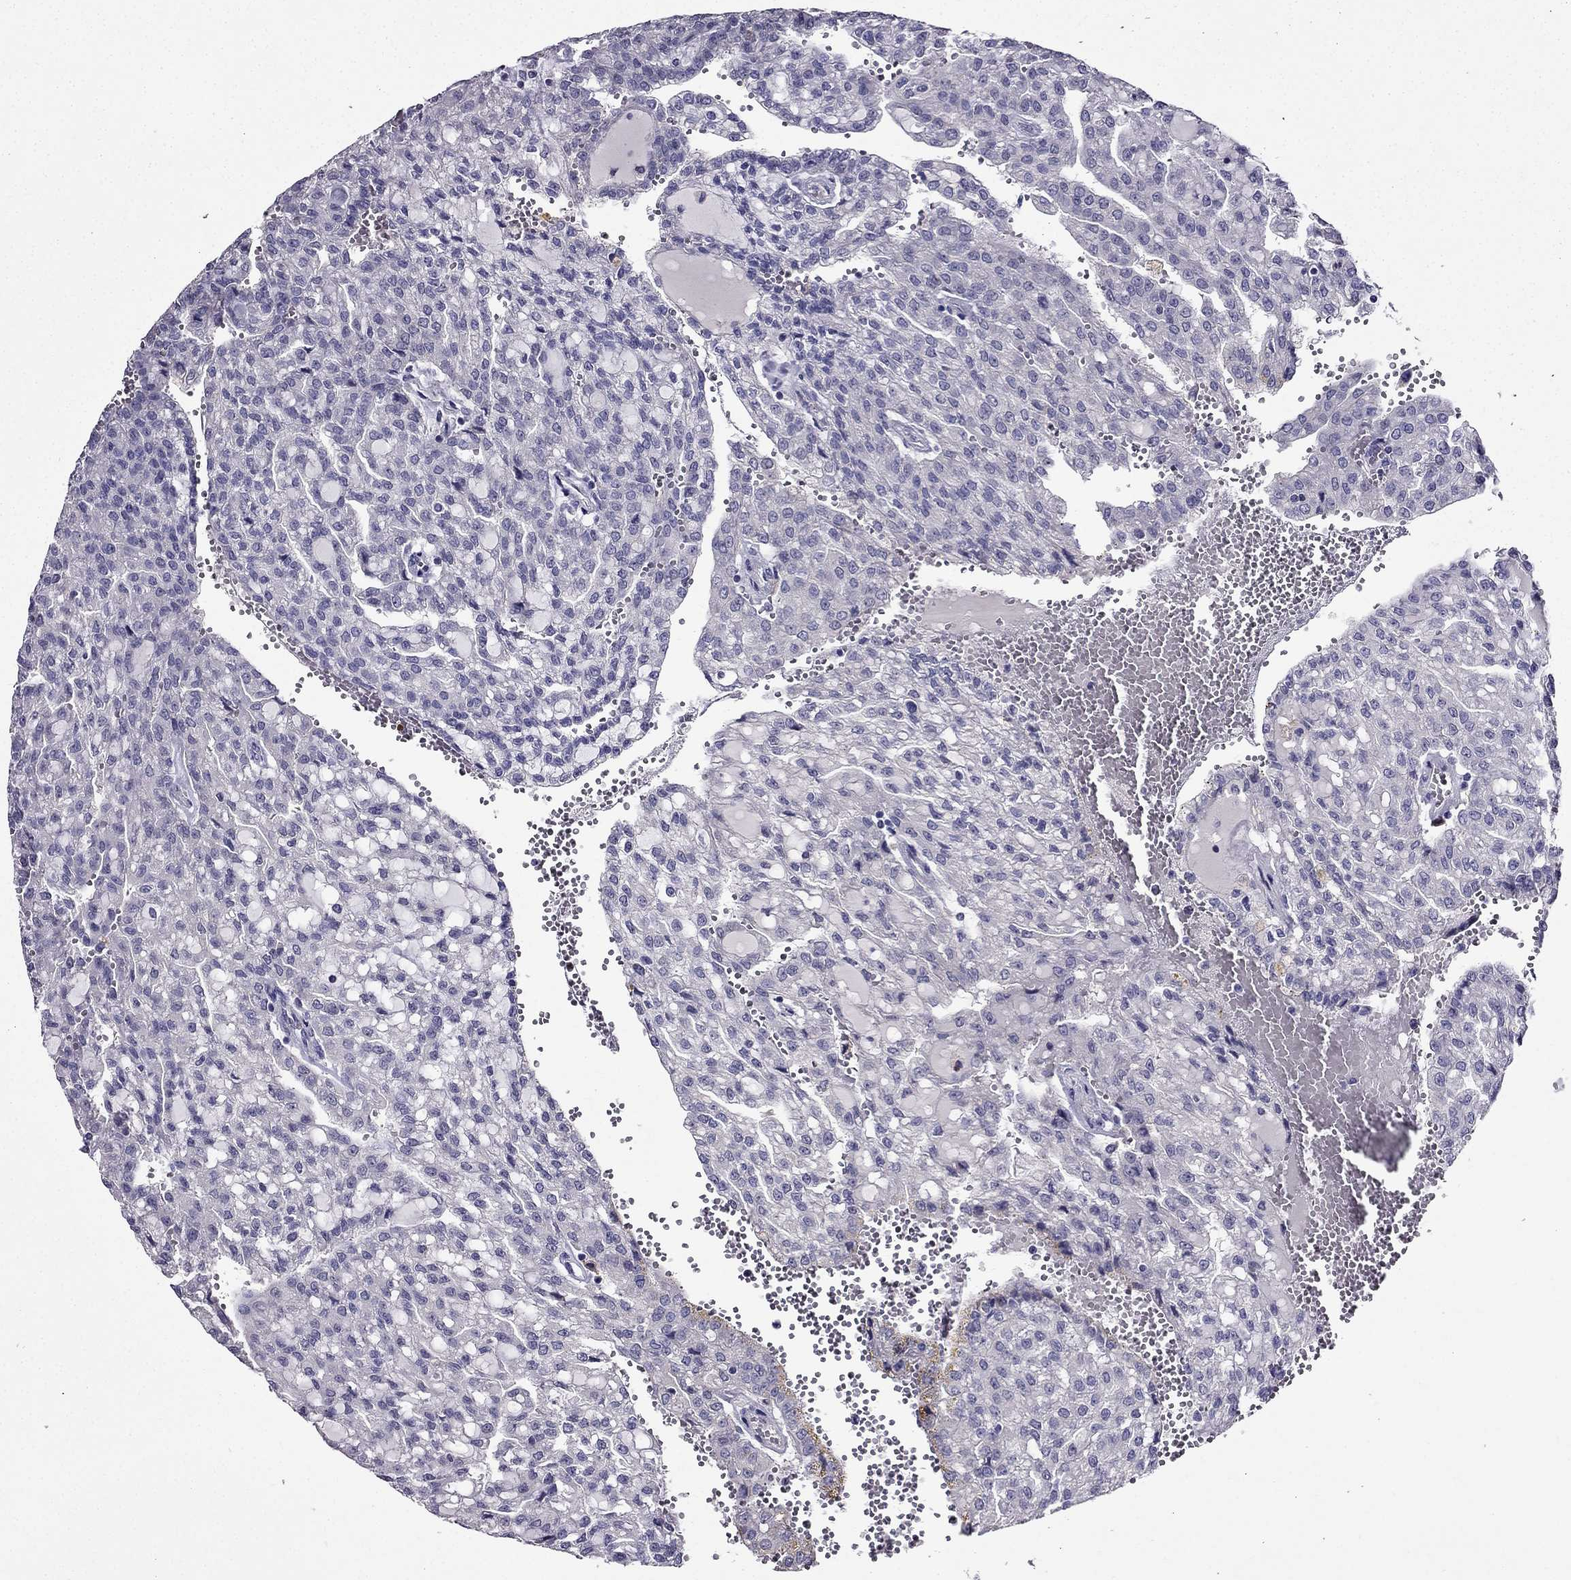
{"staining": {"intensity": "negative", "quantity": "none", "location": "none"}, "tissue": "renal cancer", "cell_type": "Tumor cells", "image_type": "cancer", "snomed": [{"axis": "morphology", "description": "Adenocarcinoma, NOS"}, {"axis": "topography", "description": "Kidney"}], "caption": "There is no significant expression in tumor cells of renal cancer (adenocarcinoma).", "gene": "DUSP15", "patient": {"sex": "male", "age": 63}}